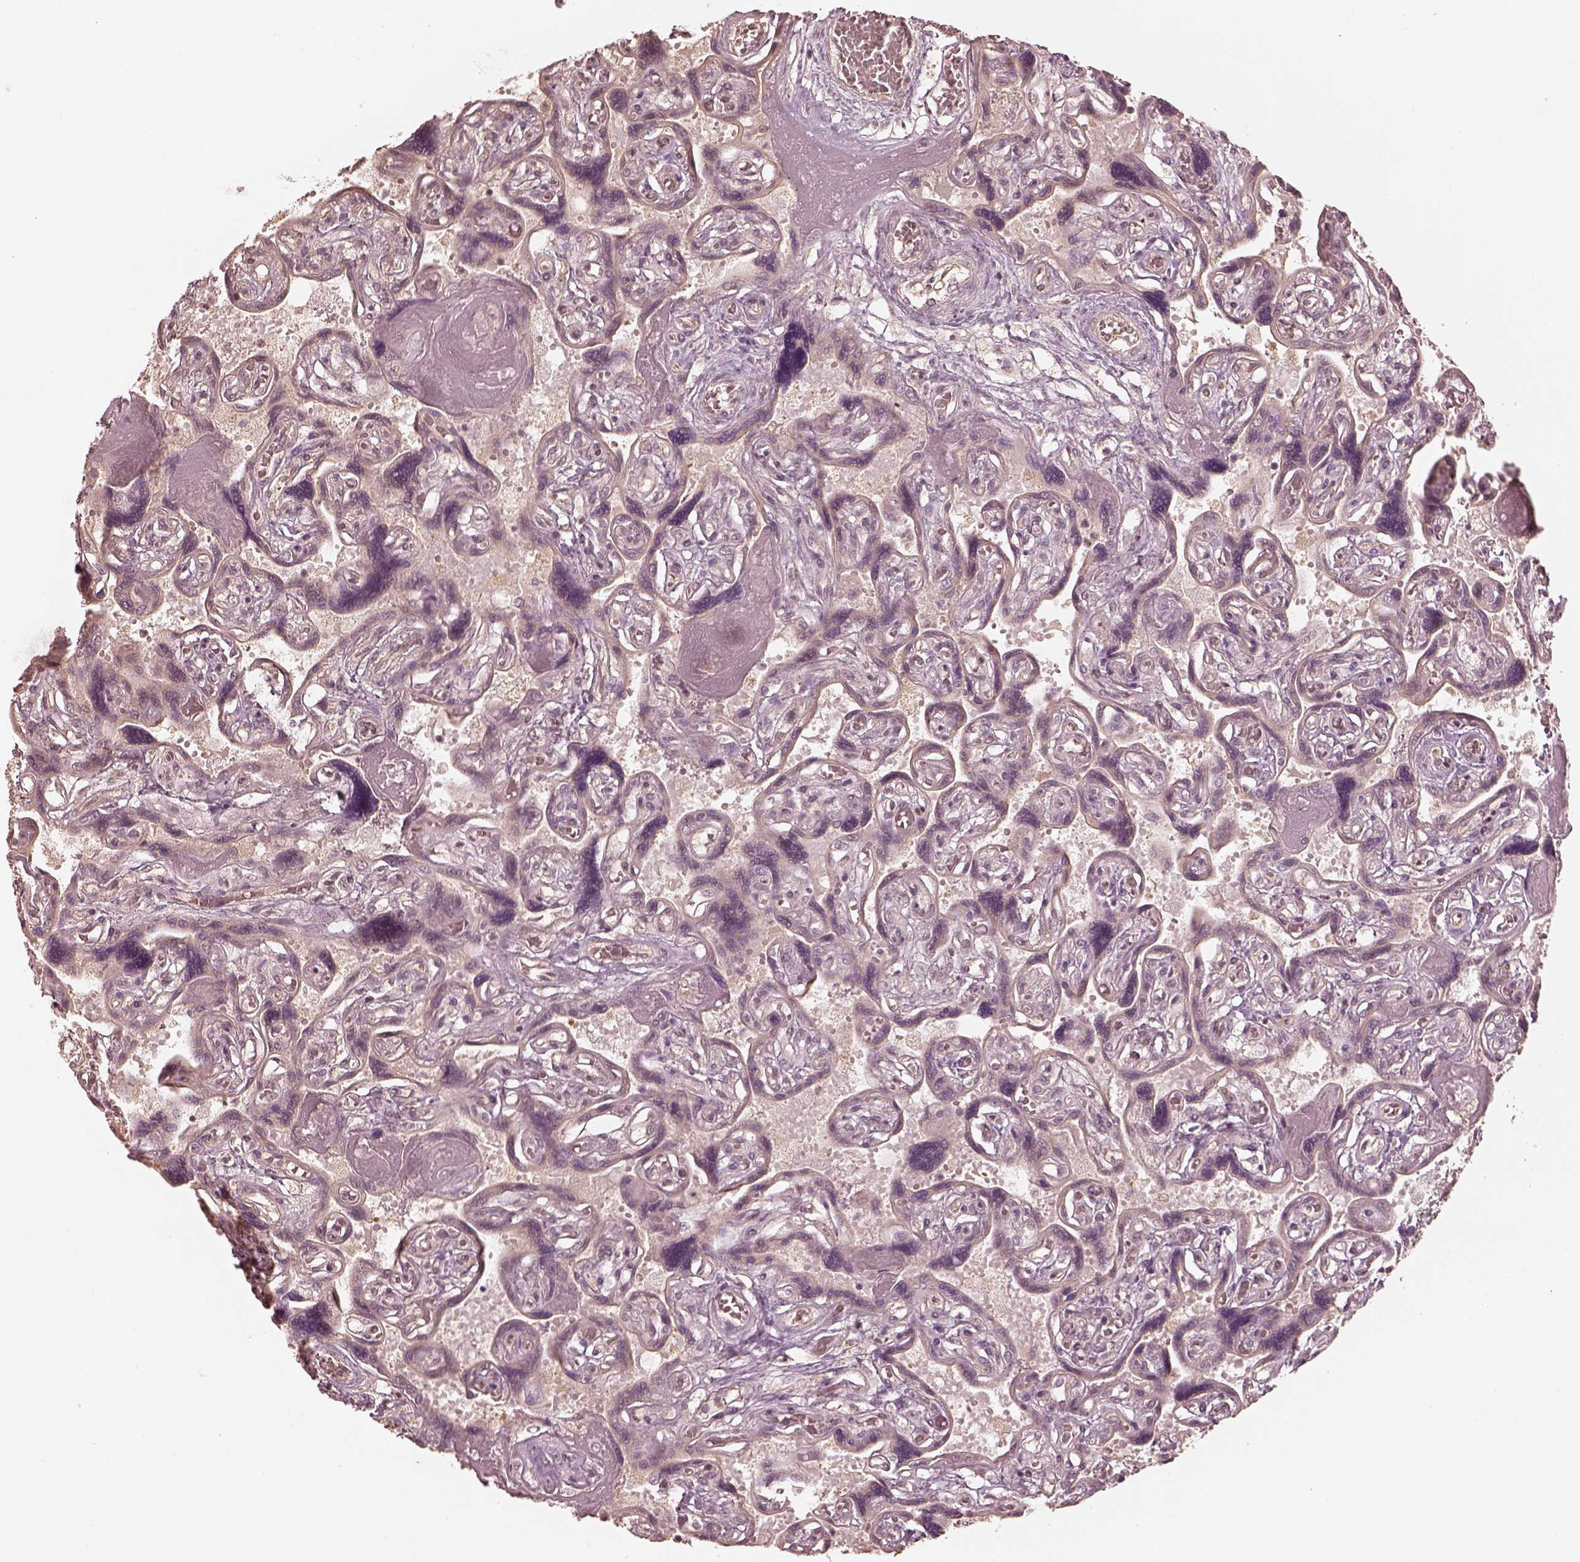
{"staining": {"intensity": "negative", "quantity": "none", "location": "none"}, "tissue": "placenta", "cell_type": "Decidual cells", "image_type": "normal", "snomed": [{"axis": "morphology", "description": "Normal tissue, NOS"}, {"axis": "topography", "description": "Placenta"}], "caption": "There is no significant positivity in decidual cells of placenta. The staining was performed using DAB to visualize the protein expression in brown, while the nuclei were stained in blue with hematoxylin (Magnification: 20x).", "gene": "KIF5C", "patient": {"sex": "female", "age": 32}}